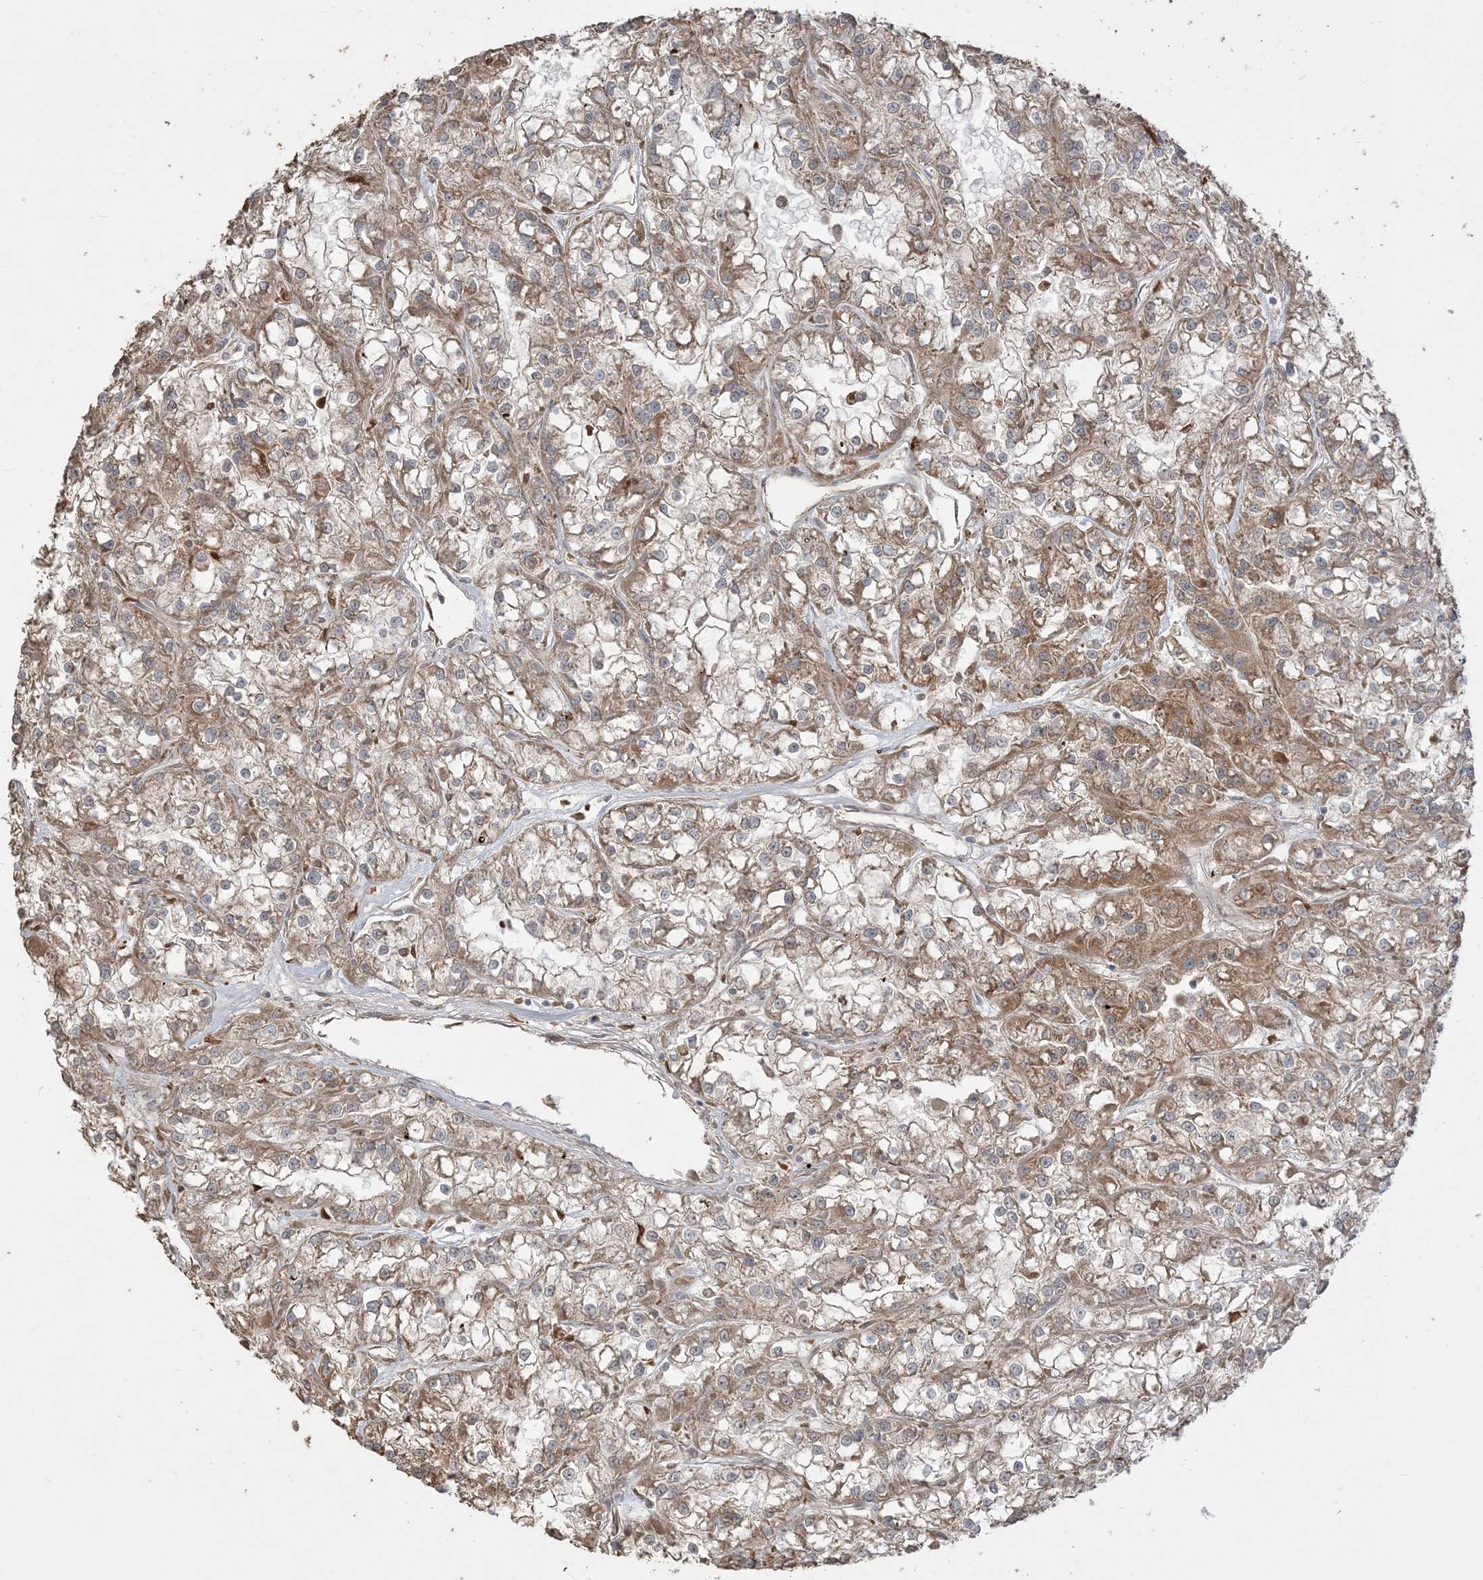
{"staining": {"intensity": "strong", "quantity": ">75%", "location": "cytoplasmic/membranous"}, "tissue": "renal cancer", "cell_type": "Tumor cells", "image_type": "cancer", "snomed": [{"axis": "morphology", "description": "Adenocarcinoma, NOS"}, {"axis": "topography", "description": "Kidney"}], "caption": "A histopathology image of human renal cancer stained for a protein demonstrates strong cytoplasmic/membranous brown staining in tumor cells. The staining is performed using DAB (3,3'-diaminobenzidine) brown chromogen to label protein expression. The nuclei are counter-stained blue using hematoxylin.", "gene": "SIRT3", "patient": {"sex": "female", "age": 52}}